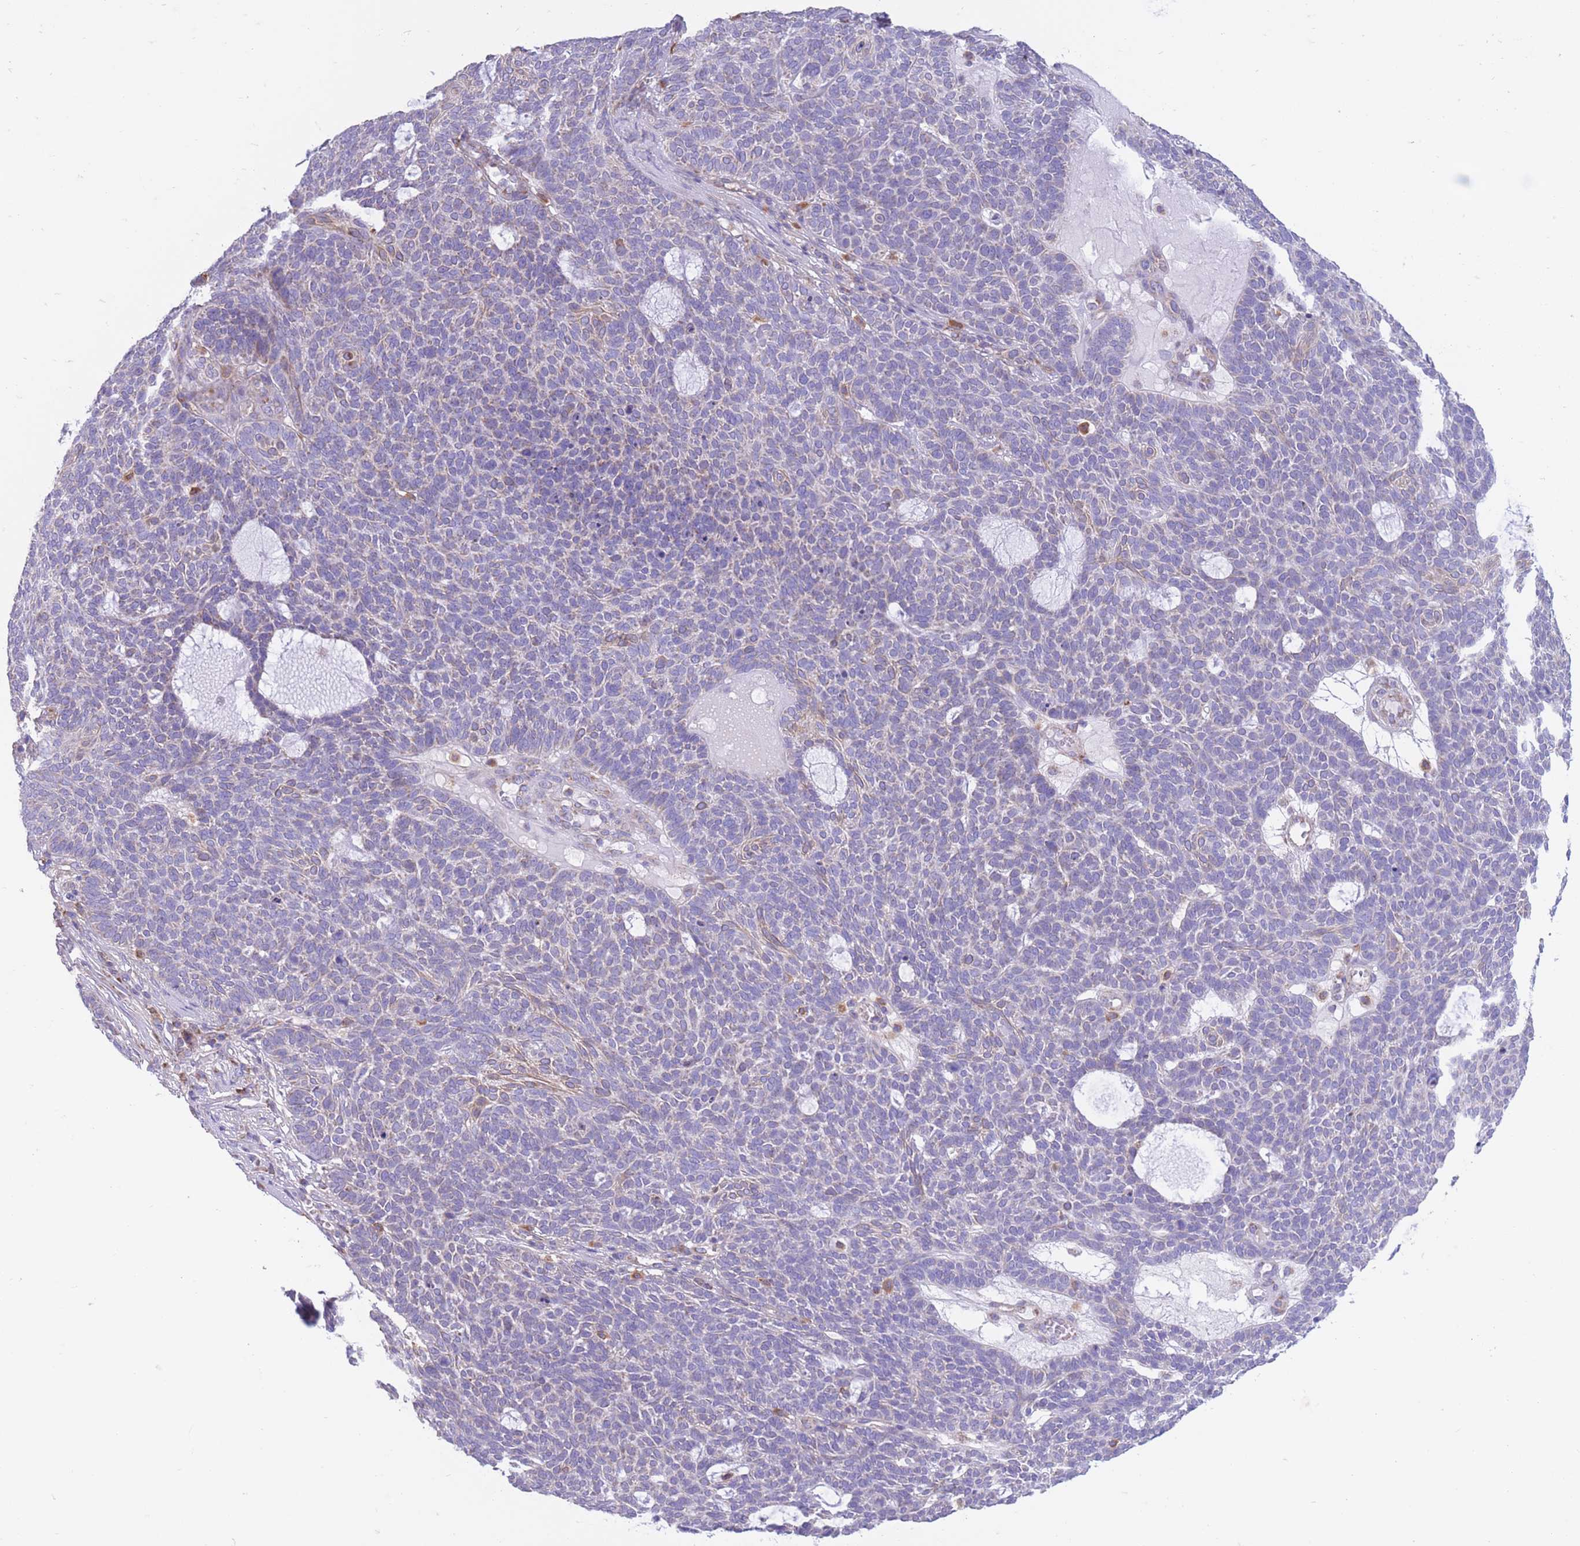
{"staining": {"intensity": "negative", "quantity": "none", "location": "none"}, "tissue": "skin cancer", "cell_type": "Tumor cells", "image_type": "cancer", "snomed": [{"axis": "morphology", "description": "Squamous cell carcinoma, NOS"}, {"axis": "topography", "description": "Skin"}], "caption": "Immunohistochemical staining of human skin squamous cell carcinoma displays no significant expression in tumor cells.", "gene": "PDHA1", "patient": {"sex": "female", "age": 90}}